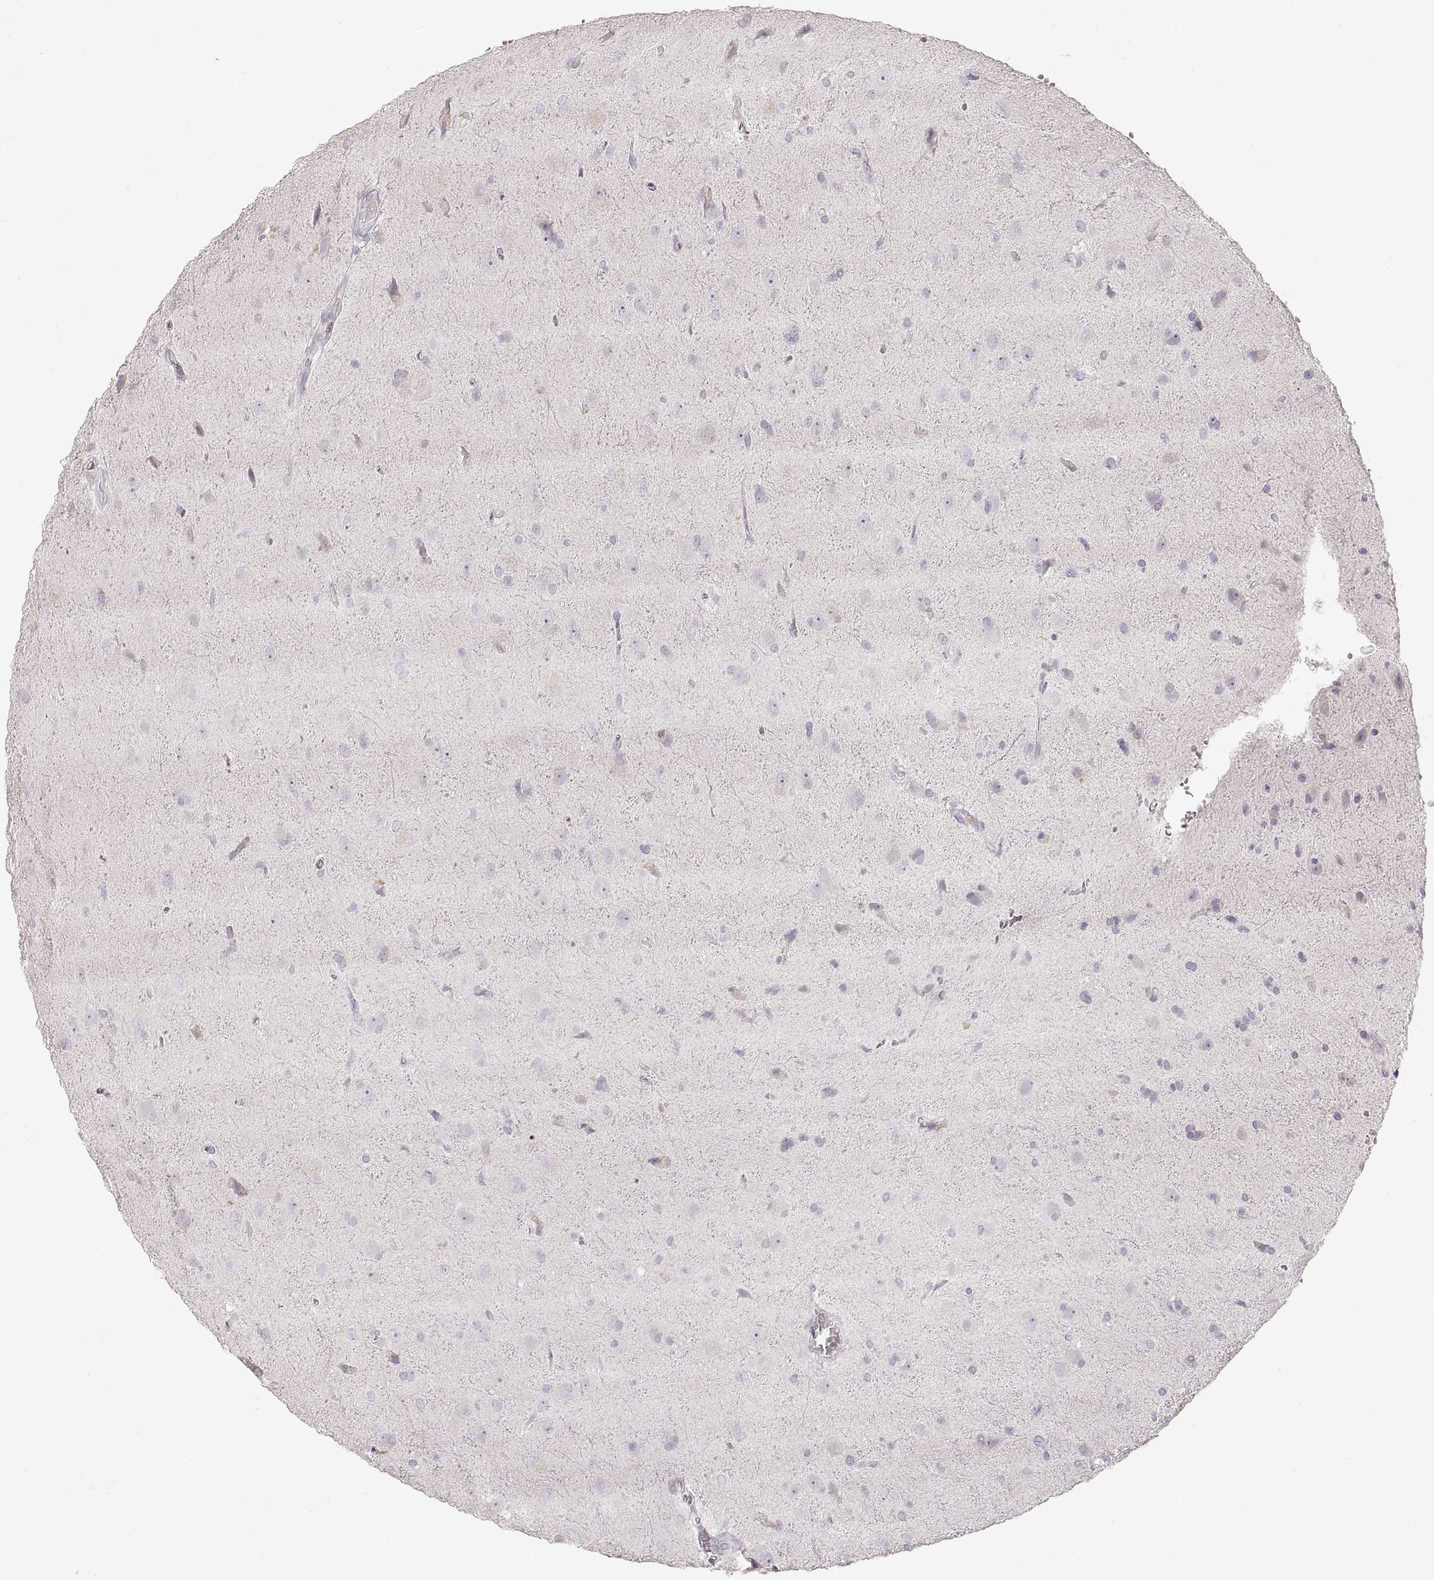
{"staining": {"intensity": "negative", "quantity": "none", "location": "none"}, "tissue": "glioma", "cell_type": "Tumor cells", "image_type": "cancer", "snomed": [{"axis": "morphology", "description": "Glioma, malignant, Low grade"}, {"axis": "topography", "description": "Brain"}], "caption": "Protein analysis of glioma exhibits no significant expression in tumor cells.", "gene": "ZP3", "patient": {"sex": "male", "age": 58}}